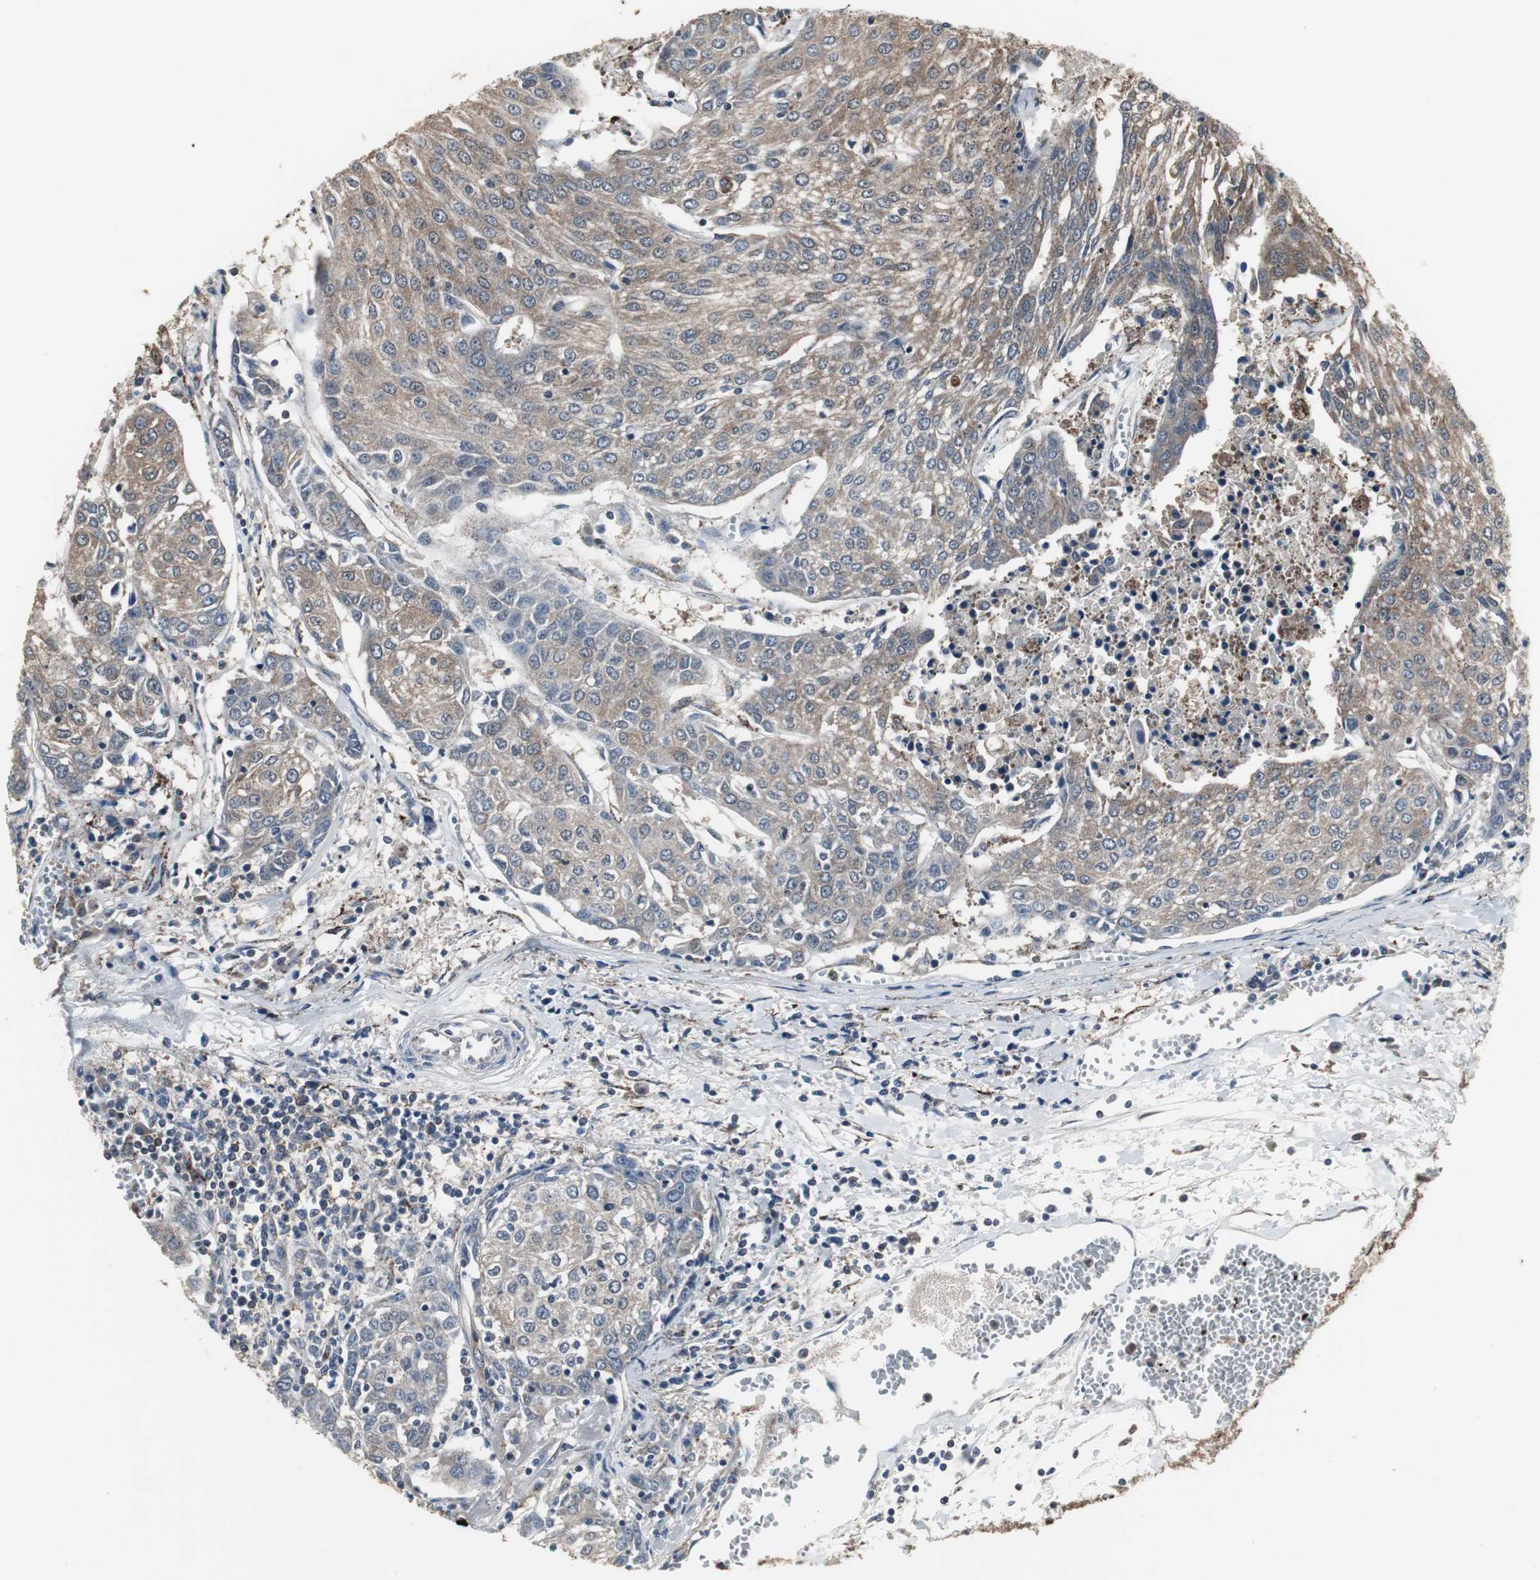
{"staining": {"intensity": "moderate", "quantity": ">75%", "location": "cytoplasmic/membranous"}, "tissue": "urothelial cancer", "cell_type": "Tumor cells", "image_type": "cancer", "snomed": [{"axis": "morphology", "description": "Urothelial carcinoma, High grade"}, {"axis": "topography", "description": "Urinary bladder"}], "caption": "High-magnification brightfield microscopy of urothelial cancer stained with DAB (3,3'-diaminobenzidine) (brown) and counterstained with hematoxylin (blue). tumor cells exhibit moderate cytoplasmic/membranous staining is appreciated in about>75% of cells. (IHC, brightfield microscopy, high magnification).", "gene": "ZSCAN22", "patient": {"sex": "female", "age": 85}}